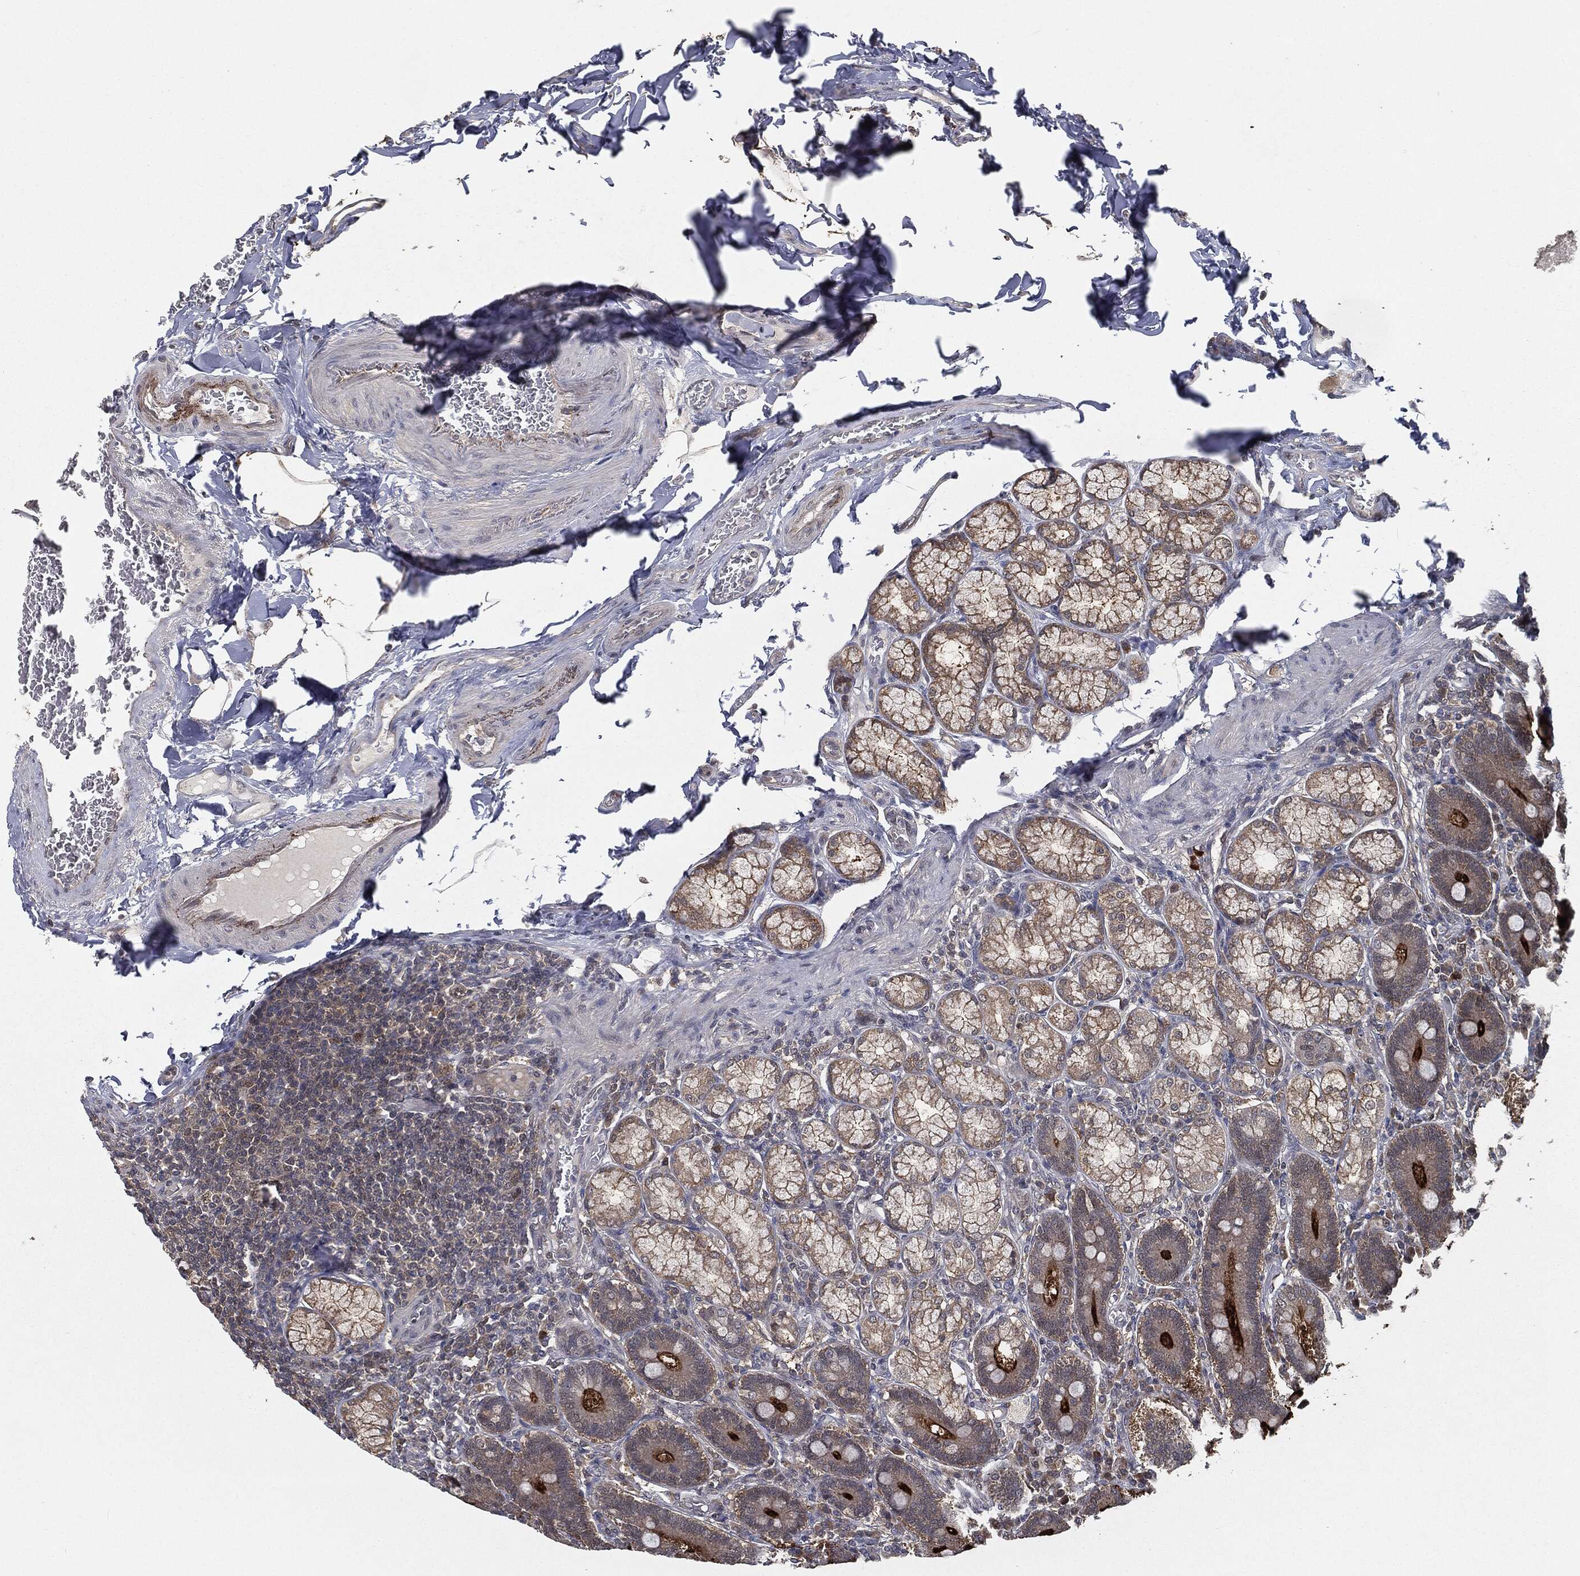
{"staining": {"intensity": "strong", "quantity": "25%-75%", "location": "cytoplasmic/membranous"}, "tissue": "duodenum", "cell_type": "Glandular cells", "image_type": "normal", "snomed": [{"axis": "morphology", "description": "Normal tissue, NOS"}, {"axis": "topography", "description": "Duodenum"}], "caption": "High-magnification brightfield microscopy of unremarkable duodenum stained with DAB (3,3'-diaminobenzidine) (brown) and counterstained with hematoxylin (blue). glandular cells exhibit strong cytoplasmic/membranous staining is appreciated in approximately25%-75% of cells.", "gene": "FBXO7", "patient": {"sex": "female", "age": 62}}